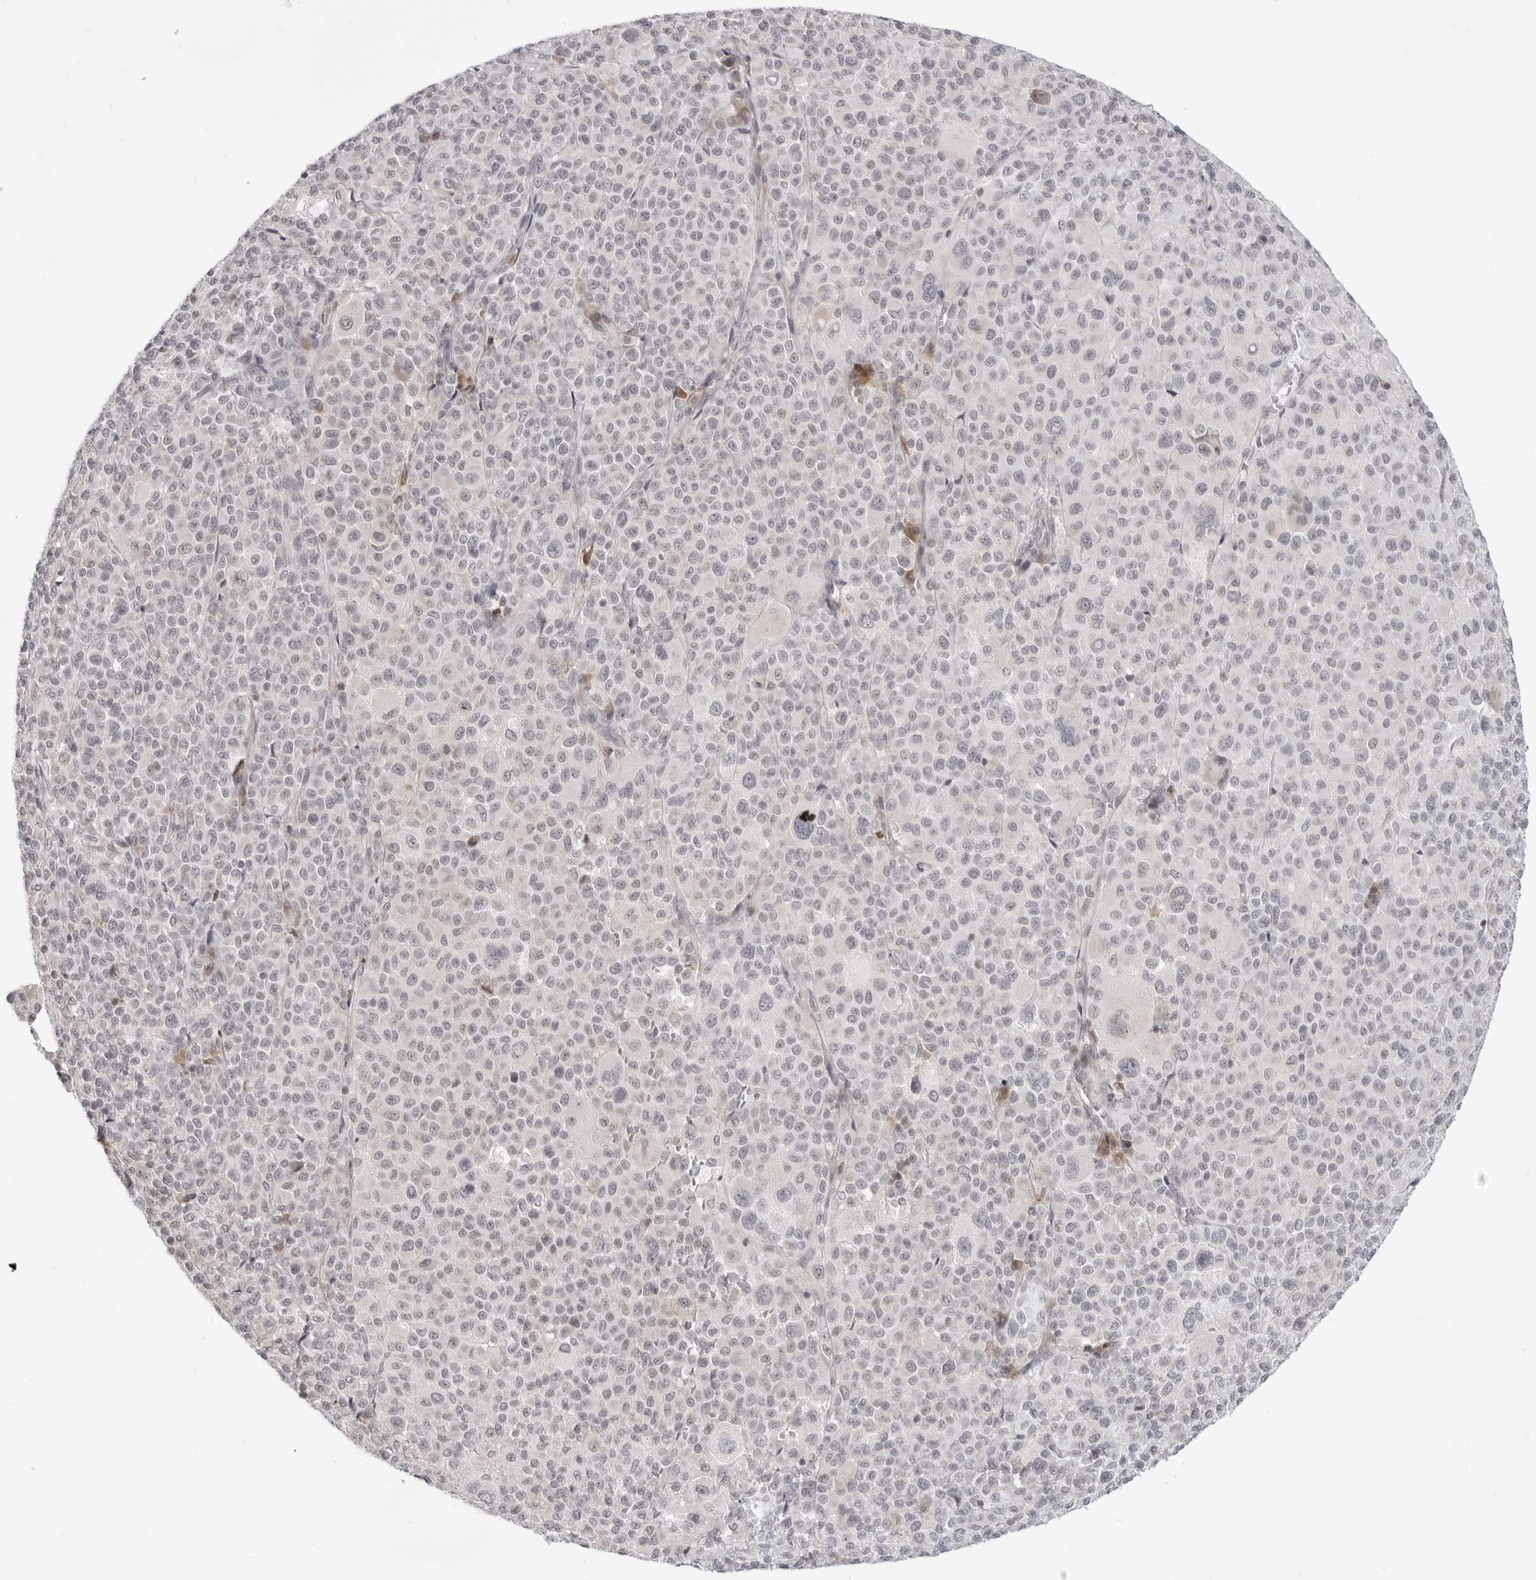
{"staining": {"intensity": "negative", "quantity": "none", "location": "none"}, "tissue": "melanoma", "cell_type": "Tumor cells", "image_type": "cancer", "snomed": [{"axis": "morphology", "description": "Malignant melanoma, Metastatic site"}, {"axis": "topography", "description": "Skin"}], "caption": "Tumor cells are negative for protein expression in human malignant melanoma (metastatic site).", "gene": "ACP6", "patient": {"sex": "female", "age": 74}}